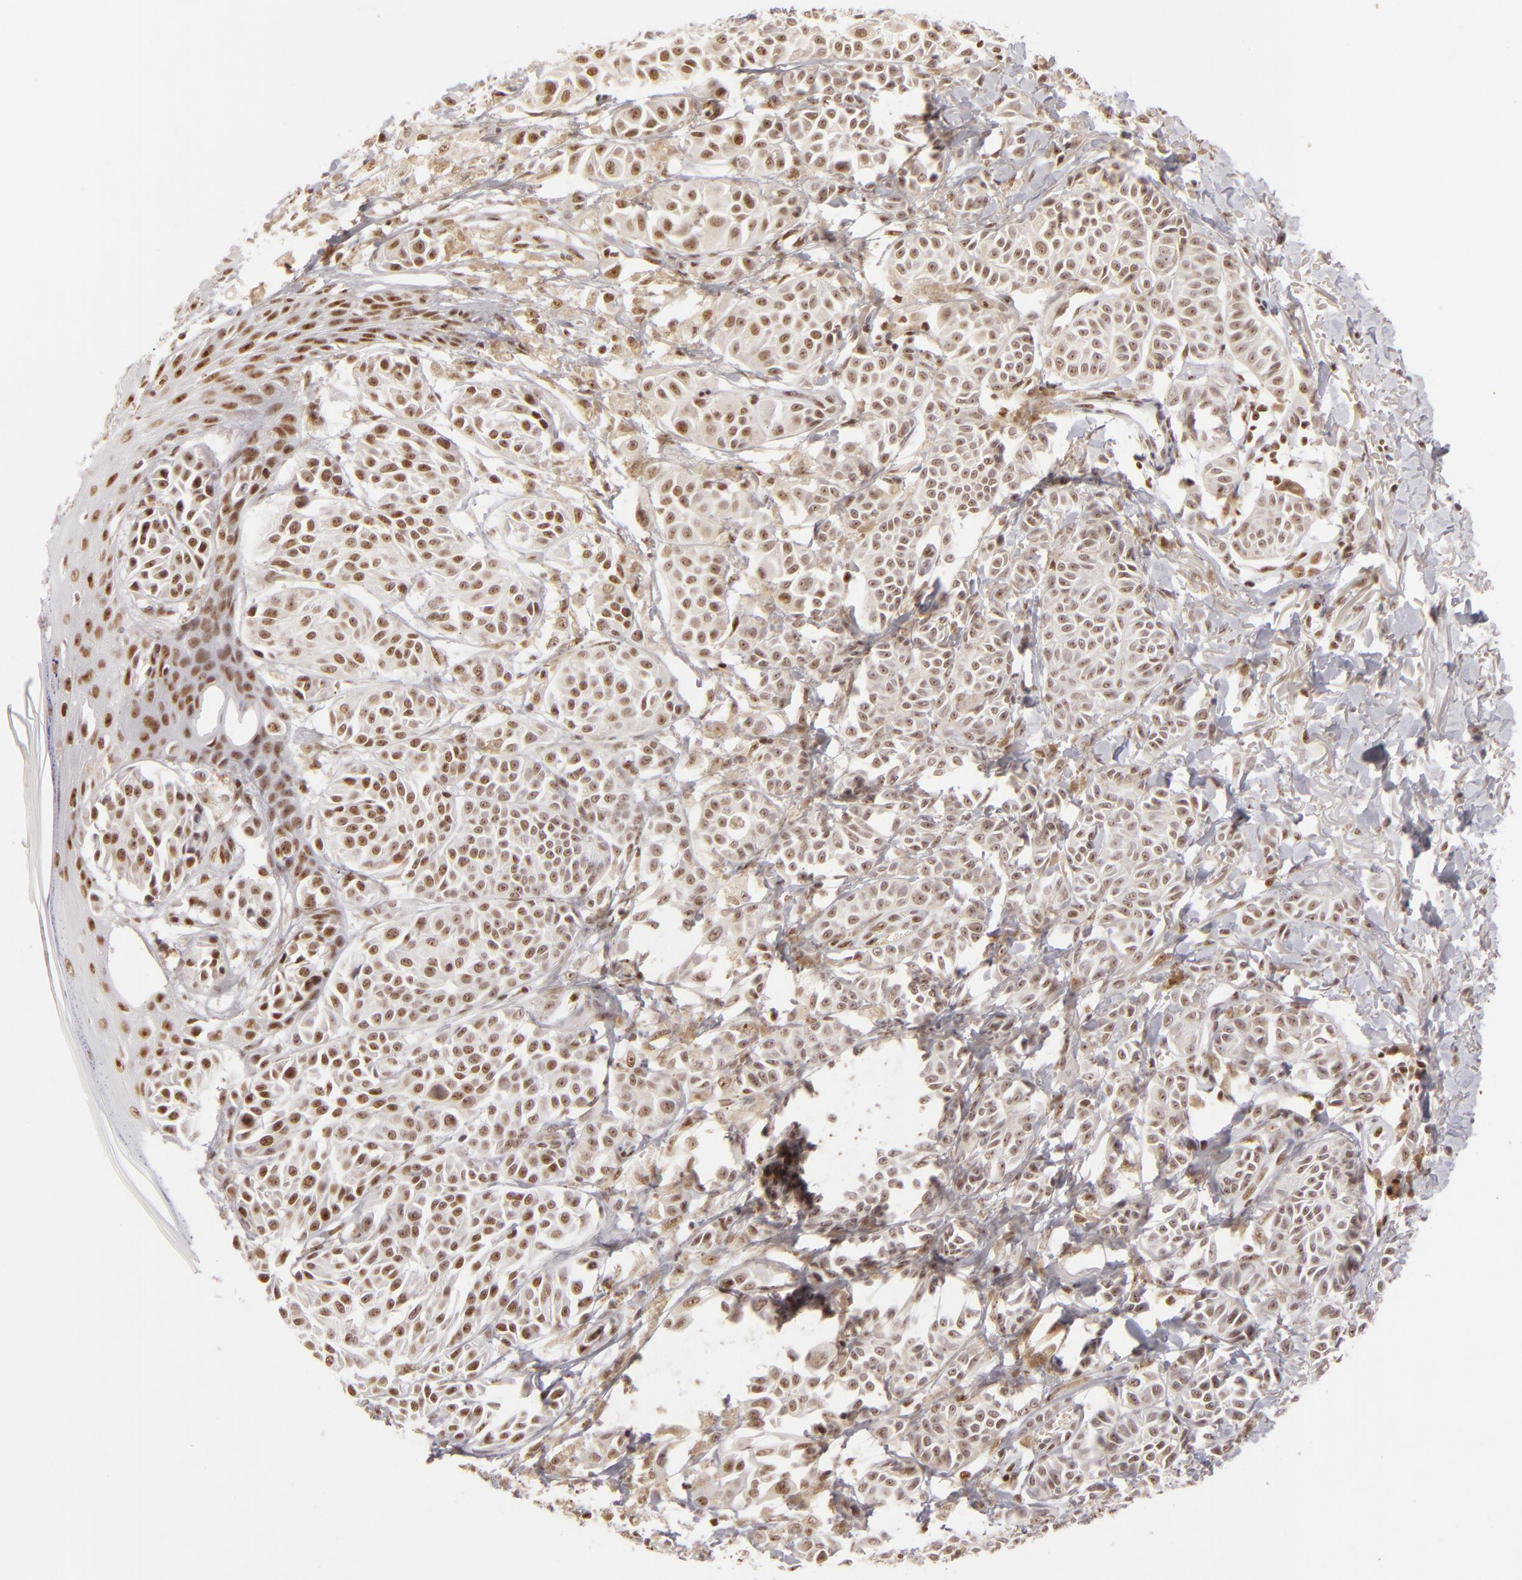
{"staining": {"intensity": "moderate", "quantity": ">75%", "location": "nuclear"}, "tissue": "melanoma", "cell_type": "Tumor cells", "image_type": "cancer", "snomed": [{"axis": "morphology", "description": "Malignant melanoma, NOS"}, {"axis": "topography", "description": "Skin"}], "caption": "High-magnification brightfield microscopy of melanoma stained with DAB (3,3'-diaminobenzidine) (brown) and counterstained with hematoxylin (blue). tumor cells exhibit moderate nuclear expression is identified in about>75% of cells.", "gene": "DAXX", "patient": {"sex": "male", "age": 76}}